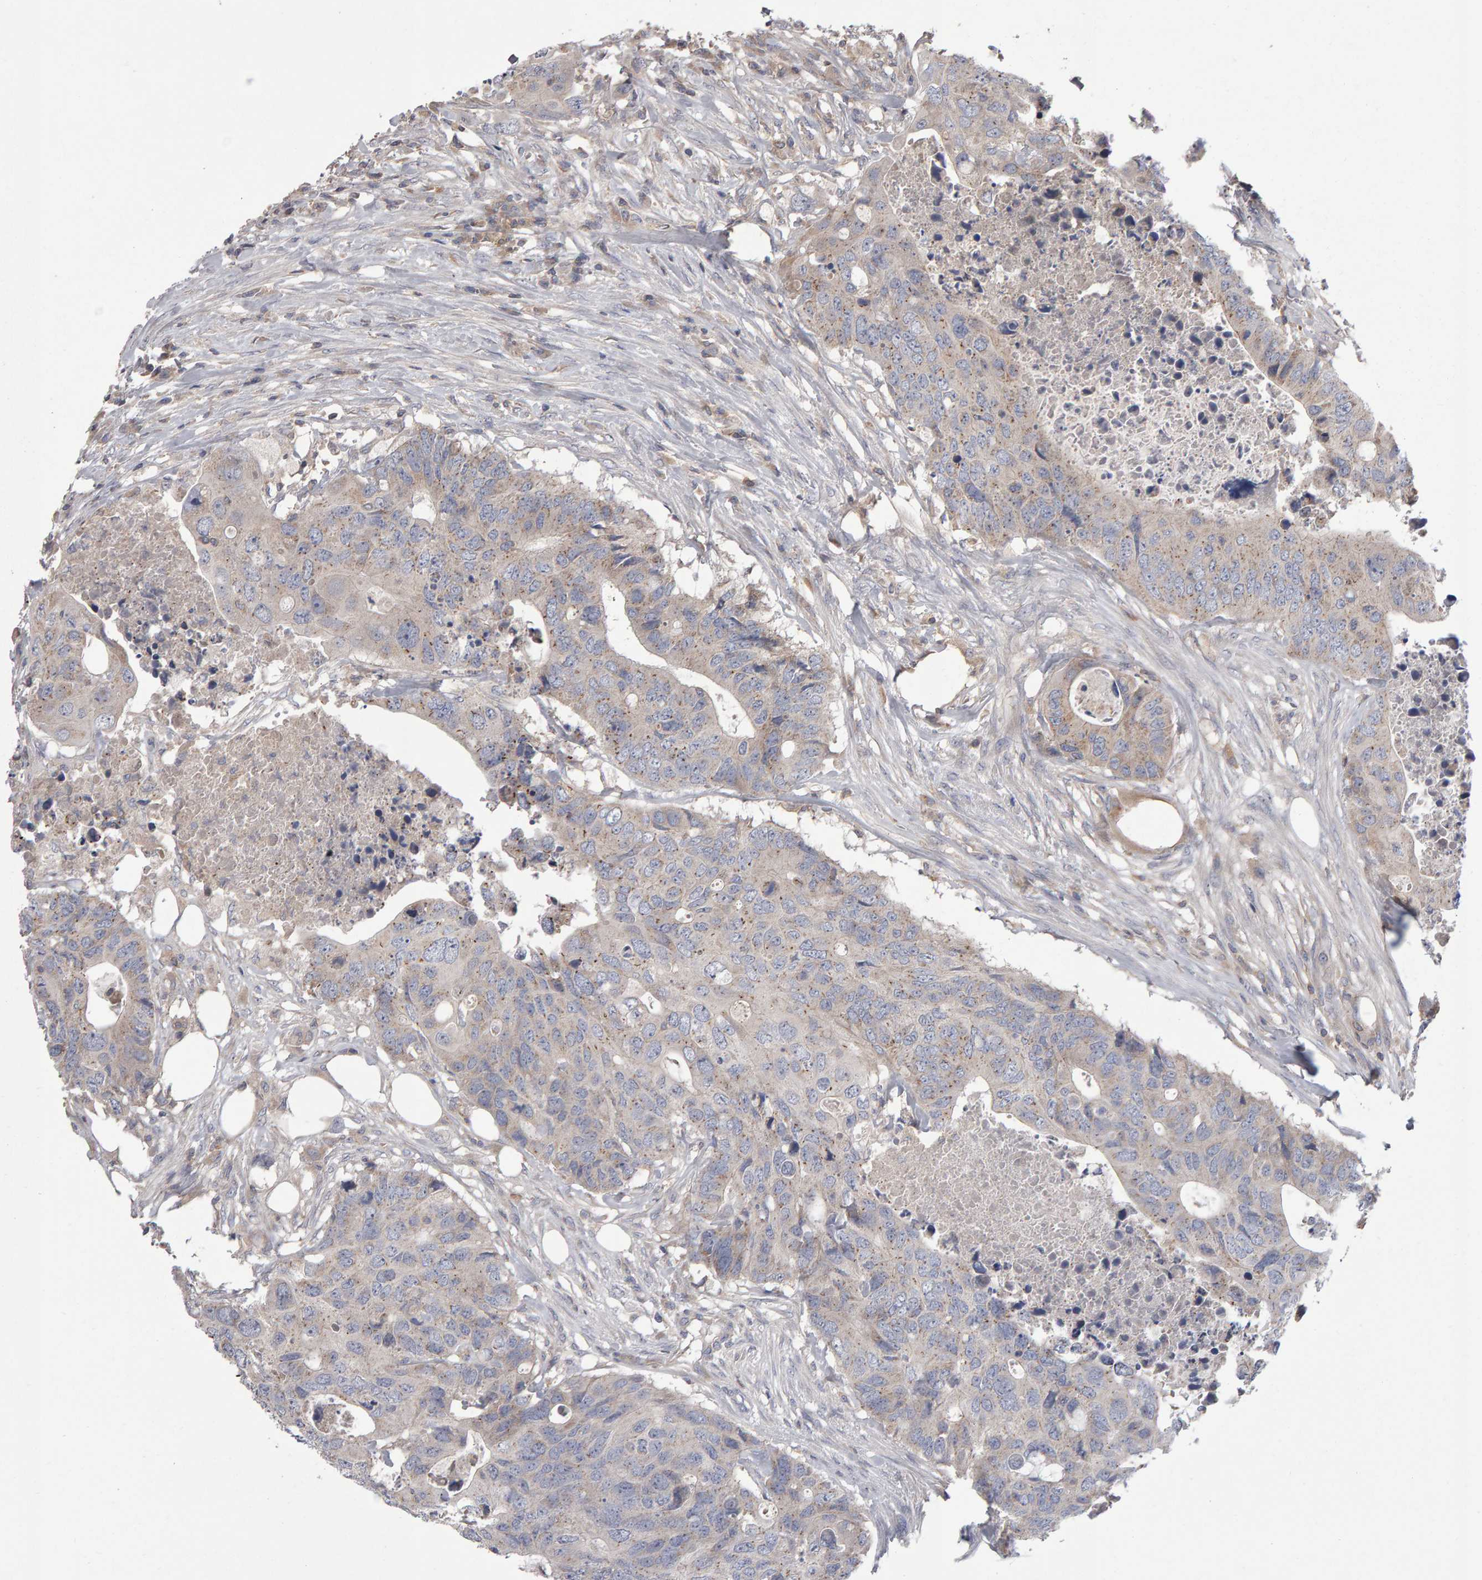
{"staining": {"intensity": "weak", "quantity": ">75%", "location": "cytoplasmic/membranous"}, "tissue": "colorectal cancer", "cell_type": "Tumor cells", "image_type": "cancer", "snomed": [{"axis": "morphology", "description": "Adenocarcinoma, NOS"}, {"axis": "topography", "description": "Colon"}], "caption": "This photomicrograph shows colorectal cancer stained with immunohistochemistry (IHC) to label a protein in brown. The cytoplasmic/membranous of tumor cells show weak positivity for the protein. Nuclei are counter-stained blue.", "gene": "PGS1", "patient": {"sex": "male", "age": 71}}